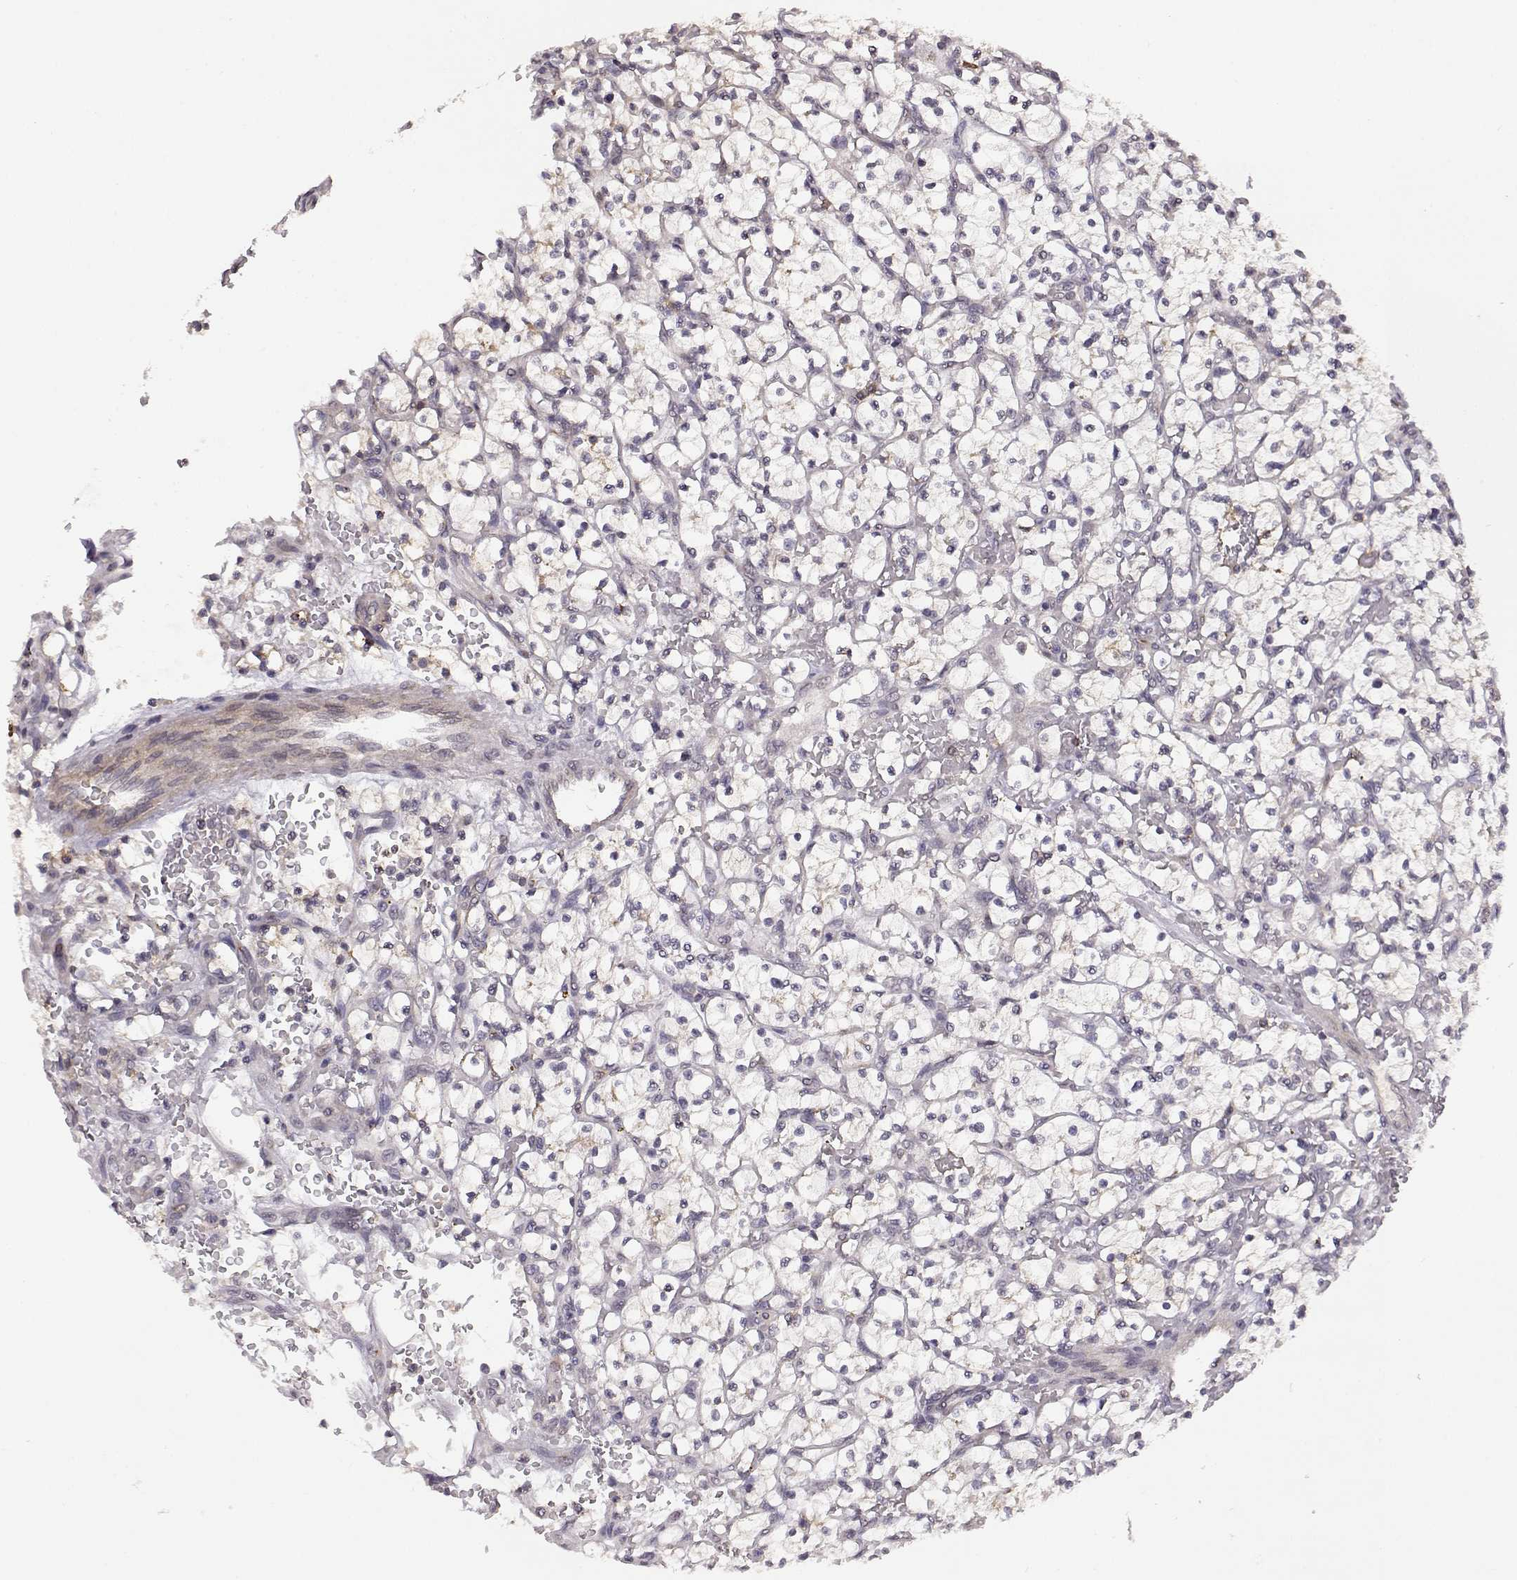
{"staining": {"intensity": "negative", "quantity": "none", "location": "none"}, "tissue": "renal cancer", "cell_type": "Tumor cells", "image_type": "cancer", "snomed": [{"axis": "morphology", "description": "Adenocarcinoma, NOS"}, {"axis": "topography", "description": "Kidney"}], "caption": "Renal cancer (adenocarcinoma) was stained to show a protein in brown. There is no significant positivity in tumor cells.", "gene": "IFITM1", "patient": {"sex": "female", "age": 64}}